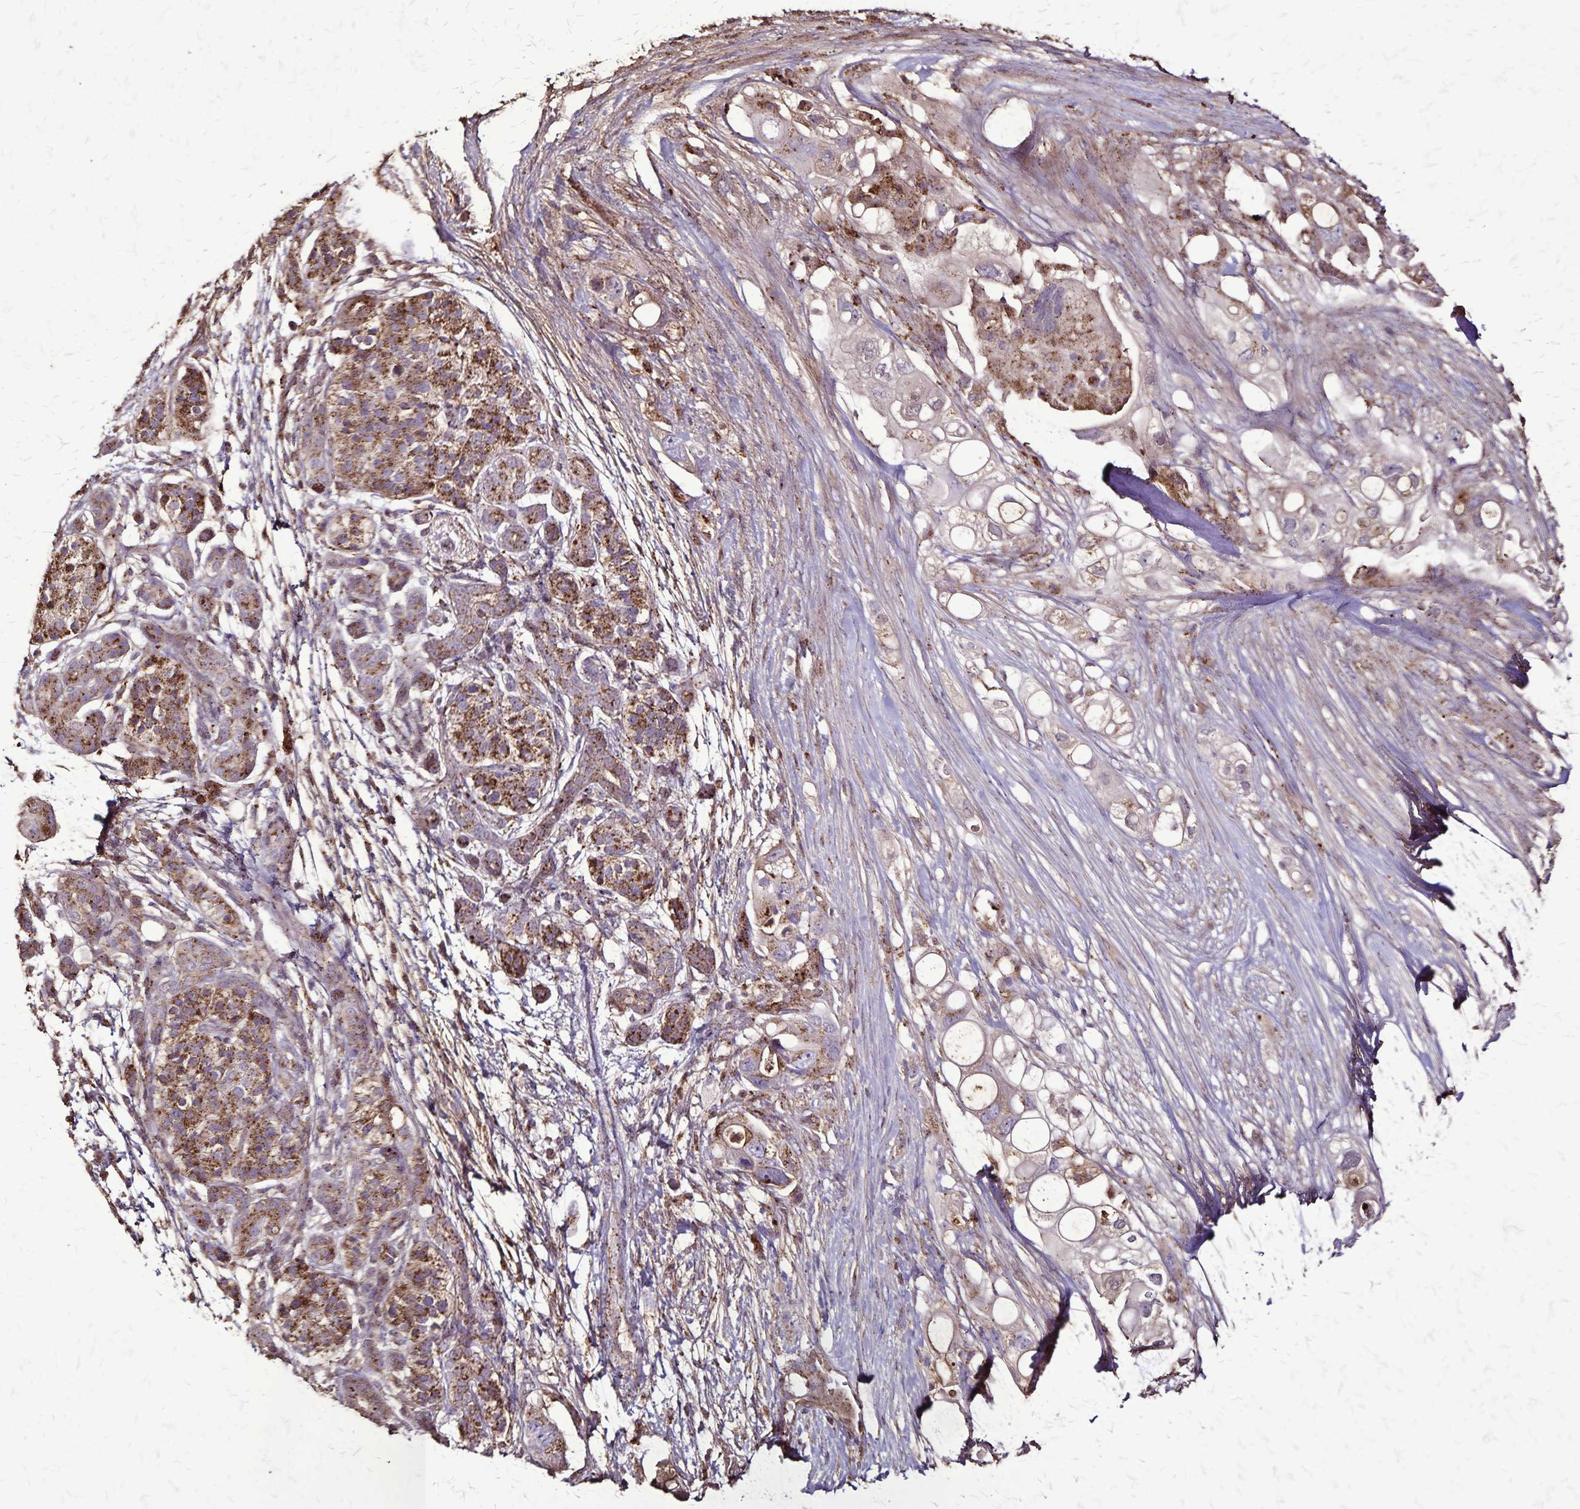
{"staining": {"intensity": "strong", "quantity": "25%-75%", "location": "cytoplasmic/membranous"}, "tissue": "pancreatic cancer", "cell_type": "Tumor cells", "image_type": "cancer", "snomed": [{"axis": "morphology", "description": "Adenocarcinoma, NOS"}, {"axis": "topography", "description": "Pancreas"}], "caption": "Pancreatic cancer stained for a protein displays strong cytoplasmic/membranous positivity in tumor cells.", "gene": "CHMP1B", "patient": {"sex": "female", "age": 72}}